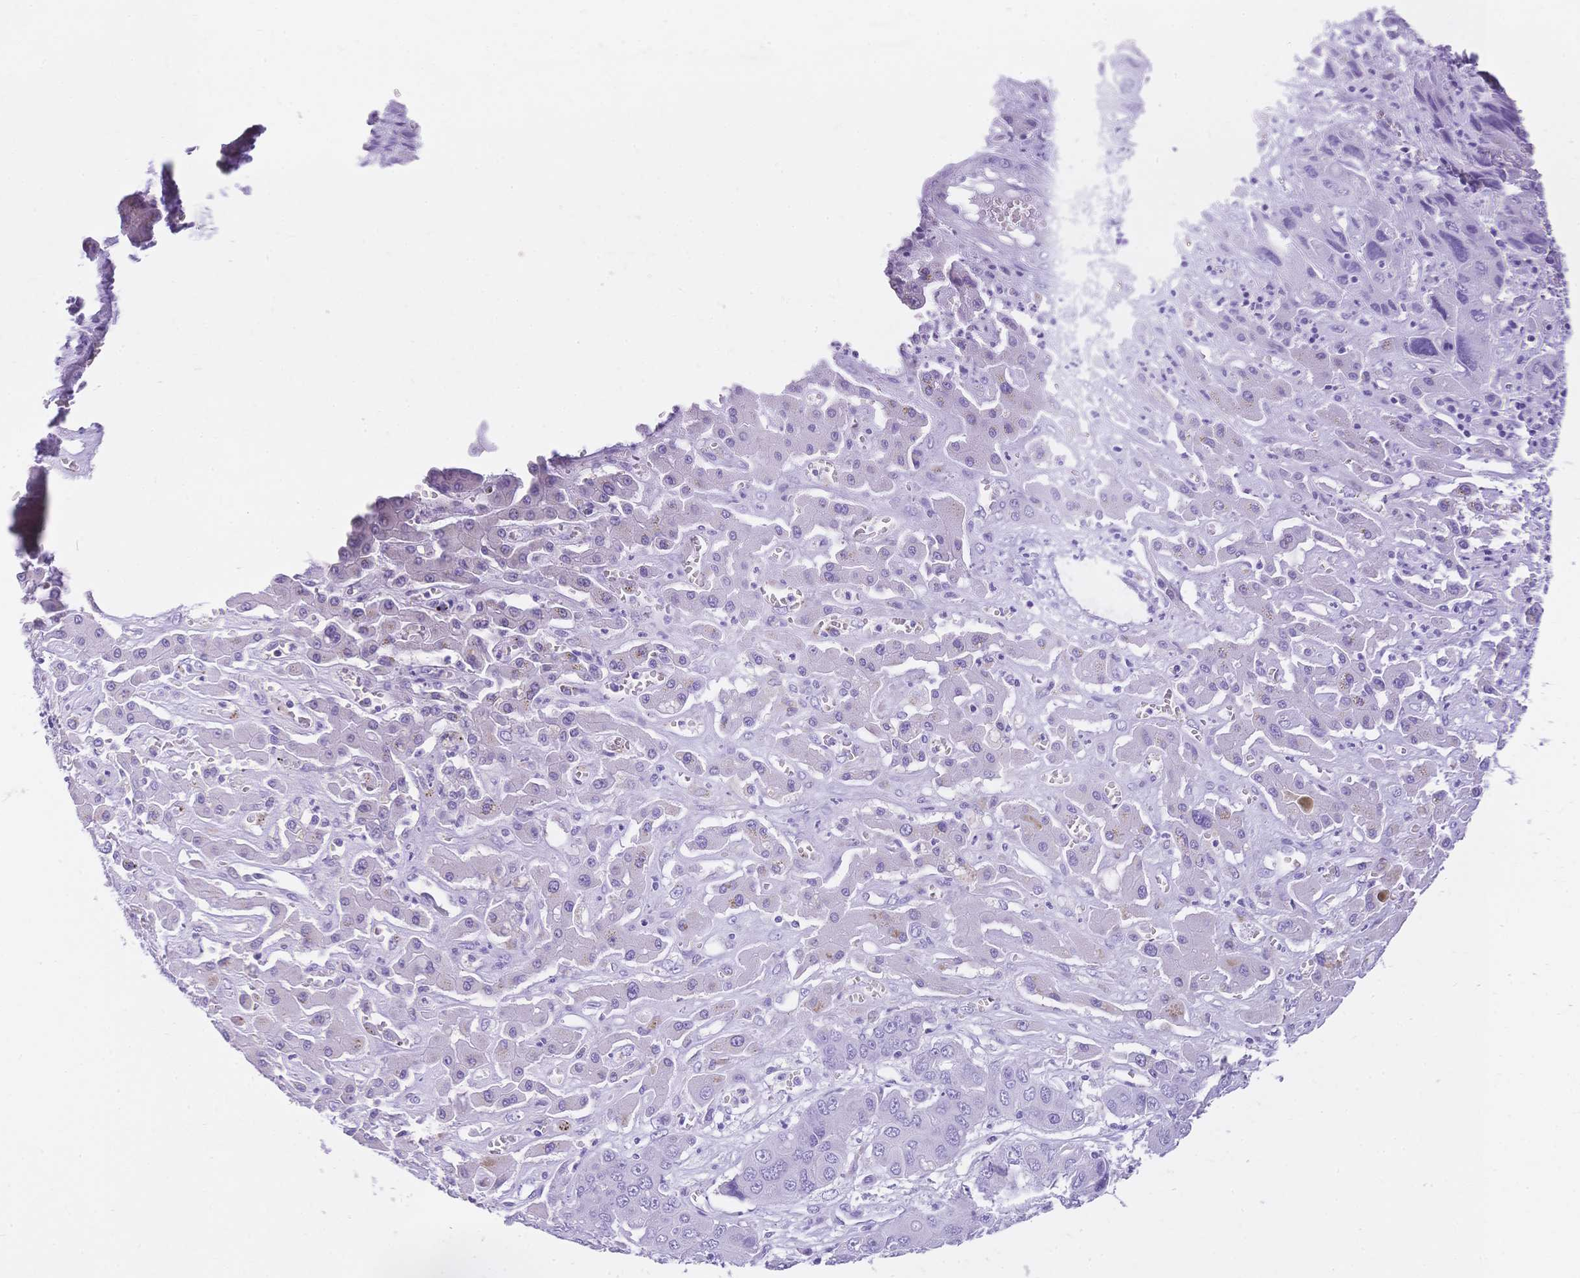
{"staining": {"intensity": "negative", "quantity": "none", "location": "none"}, "tissue": "liver cancer", "cell_type": "Tumor cells", "image_type": "cancer", "snomed": [{"axis": "morphology", "description": "Cholangiocarcinoma"}, {"axis": "topography", "description": "Liver"}], "caption": "DAB (3,3'-diaminobenzidine) immunohistochemical staining of human liver cancer (cholangiocarcinoma) shows no significant expression in tumor cells.", "gene": "MUC21", "patient": {"sex": "male", "age": 67}}